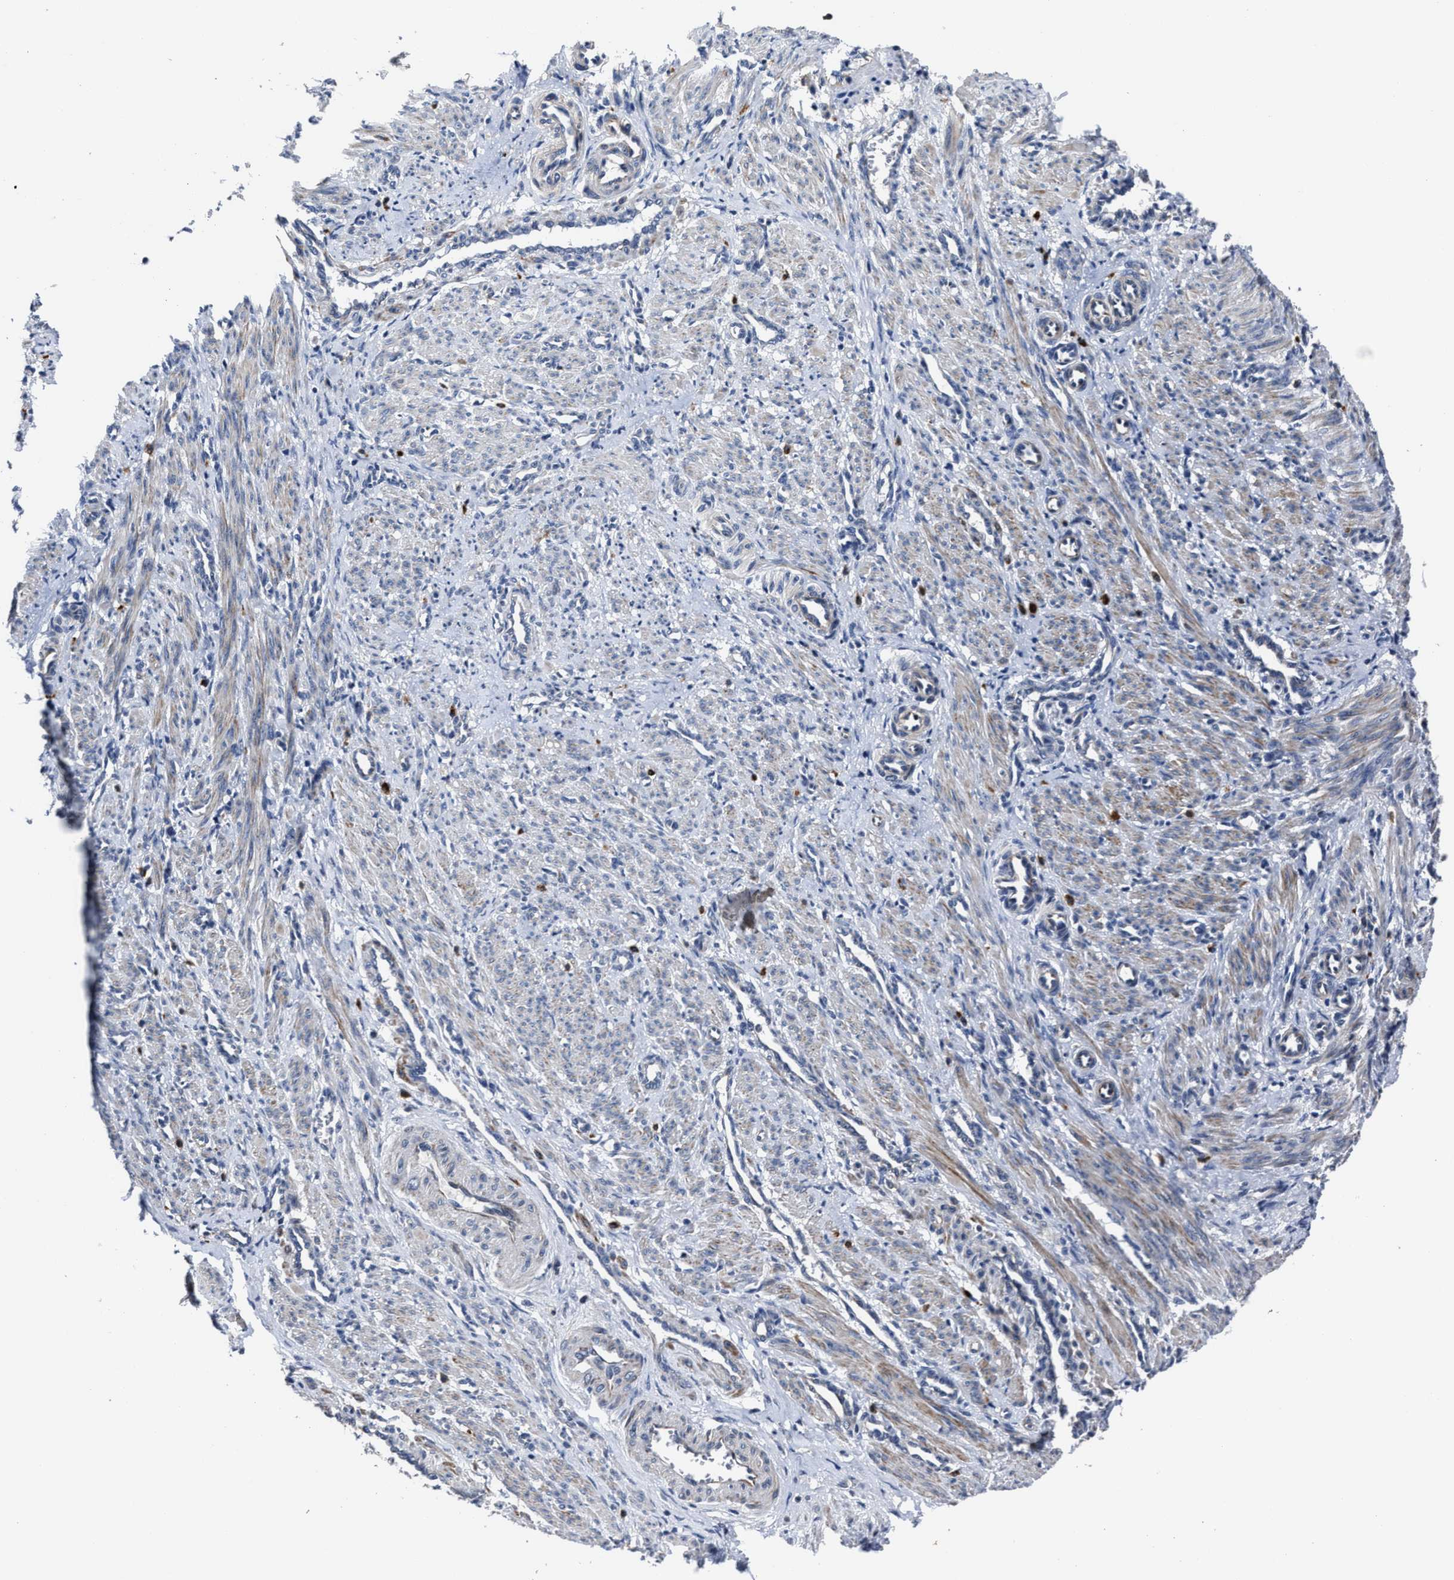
{"staining": {"intensity": "weak", "quantity": ">75%", "location": "cytoplasmic/membranous"}, "tissue": "smooth muscle", "cell_type": "Smooth muscle cells", "image_type": "normal", "snomed": [{"axis": "morphology", "description": "Normal tissue, NOS"}, {"axis": "topography", "description": "Endometrium"}], "caption": "High-power microscopy captured an immunohistochemistry (IHC) photomicrograph of unremarkable smooth muscle, revealing weak cytoplasmic/membranous expression in about >75% of smooth muscle cells. Nuclei are stained in blue.", "gene": "RSBN1L", "patient": {"sex": "female", "age": 33}}